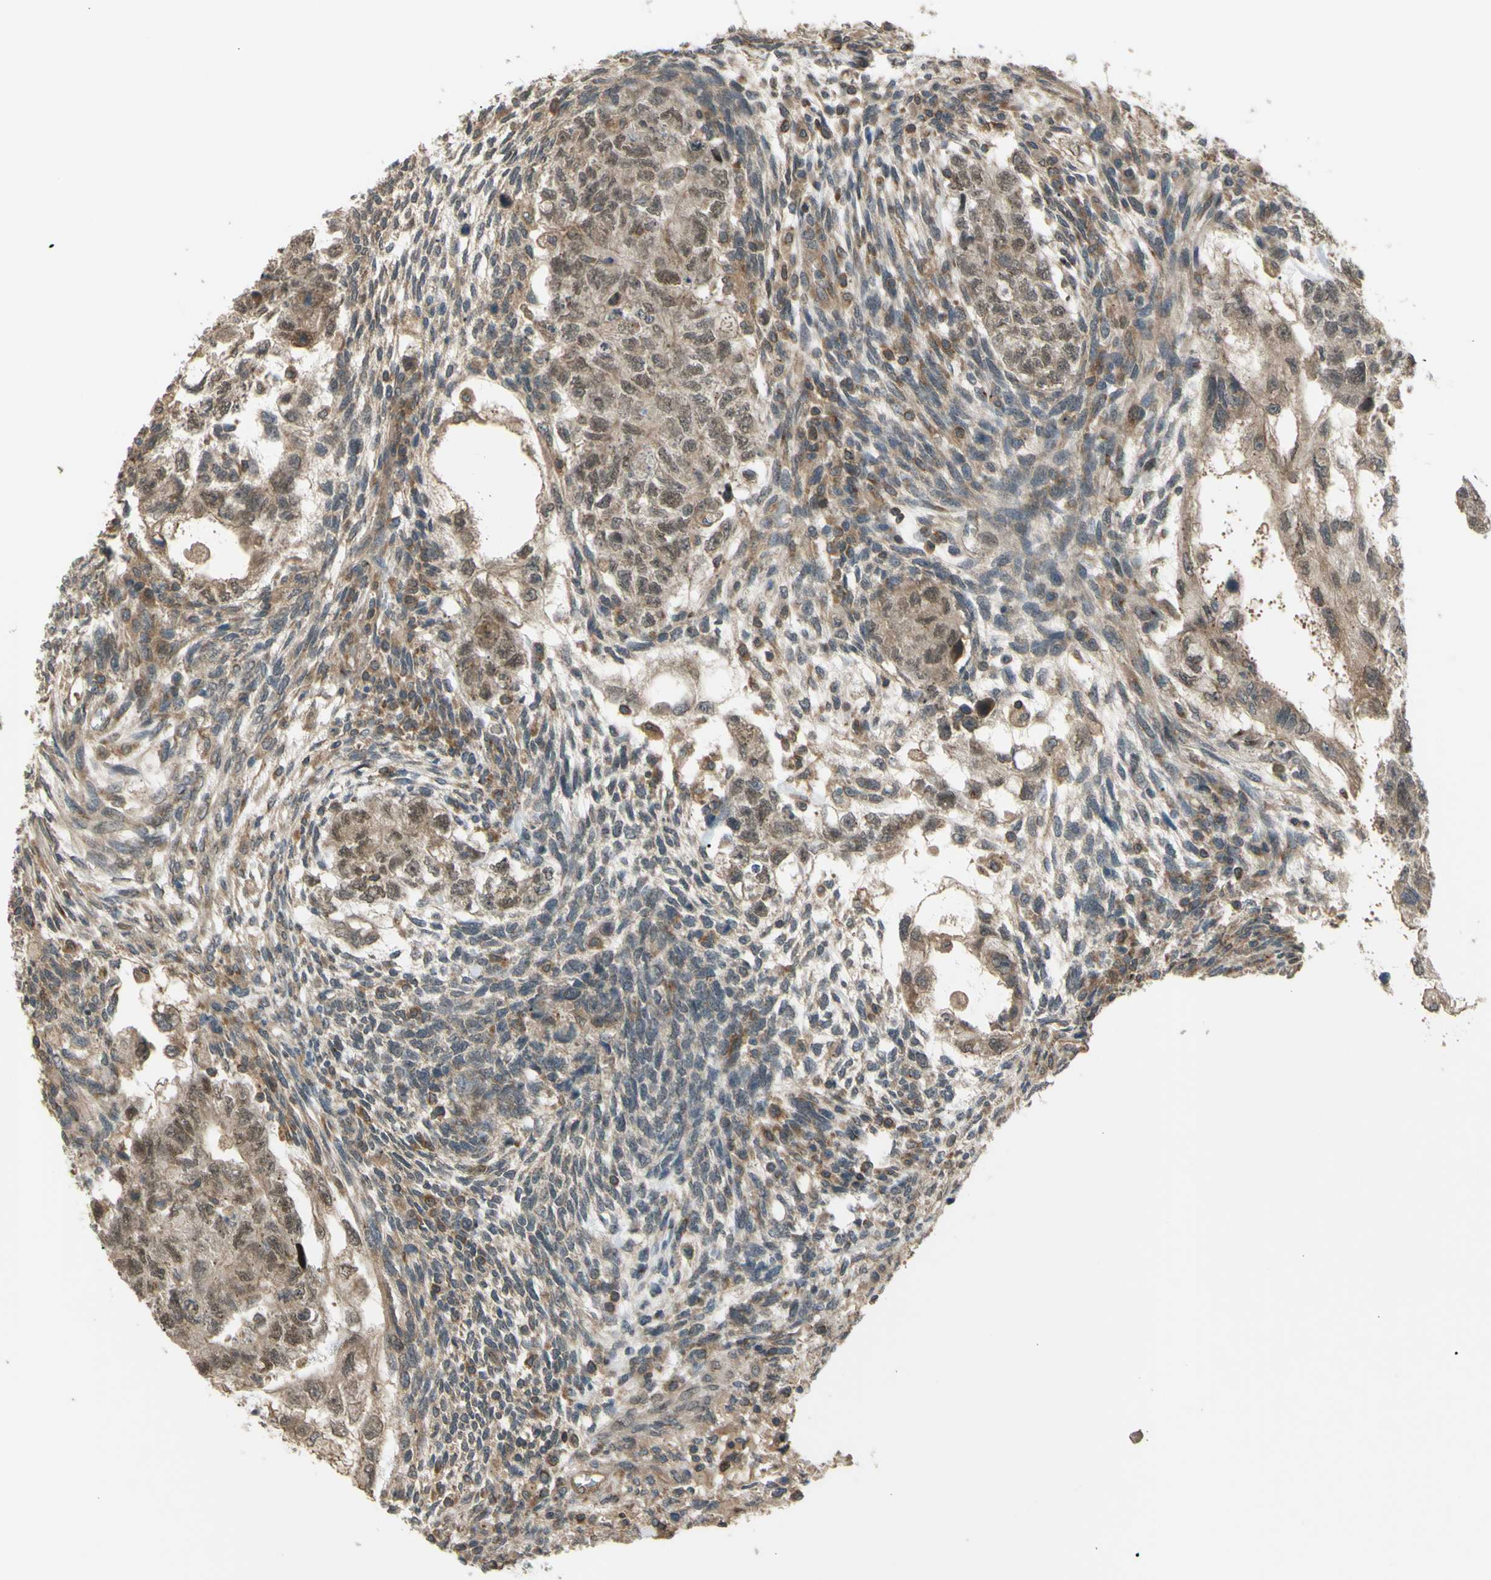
{"staining": {"intensity": "weak", "quantity": ">75%", "location": "cytoplasmic/membranous,nuclear"}, "tissue": "testis cancer", "cell_type": "Tumor cells", "image_type": "cancer", "snomed": [{"axis": "morphology", "description": "Normal tissue, NOS"}, {"axis": "morphology", "description": "Carcinoma, Embryonal, NOS"}, {"axis": "topography", "description": "Testis"}], "caption": "Immunohistochemical staining of embryonal carcinoma (testis) shows low levels of weak cytoplasmic/membranous and nuclear expression in about >75% of tumor cells. (IHC, brightfield microscopy, high magnification).", "gene": "FLII", "patient": {"sex": "male", "age": 36}}